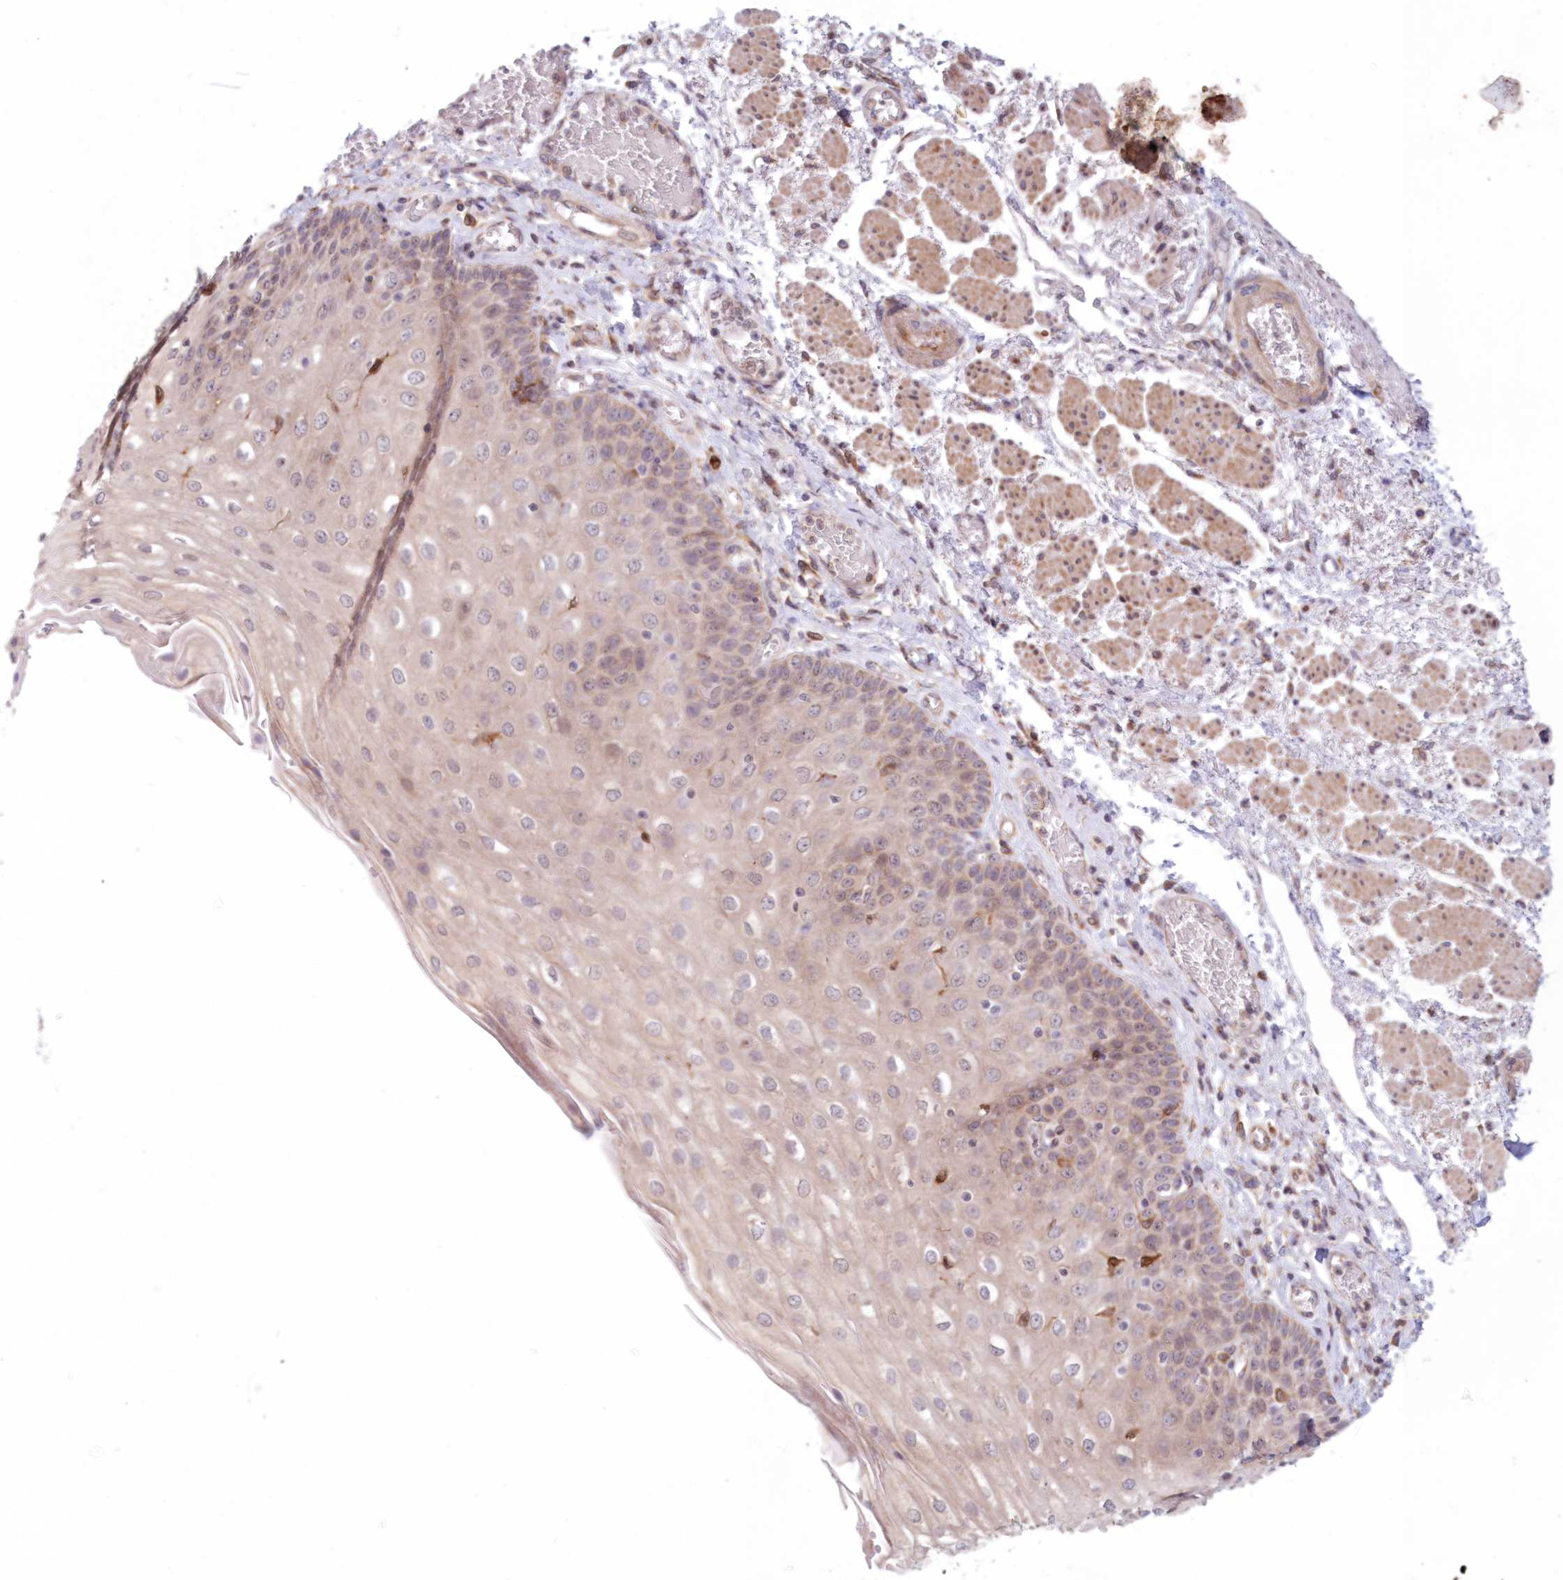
{"staining": {"intensity": "moderate", "quantity": "25%-75%", "location": "cytoplasmic/membranous"}, "tissue": "esophagus", "cell_type": "Squamous epithelial cells", "image_type": "normal", "snomed": [{"axis": "morphology", "description": "Normal tissue, NOS"}, {"axis": "topography", "description": "Esophagus"}], "caption": "Protein analysis of unremarkable esophagus displays moderate cytoplasmic/membranous positivity in approximately 25%-75% of squamous epithelial cells.", "gene": "PCYOX1L", "patient": {"sex": "male", "age": 81}}